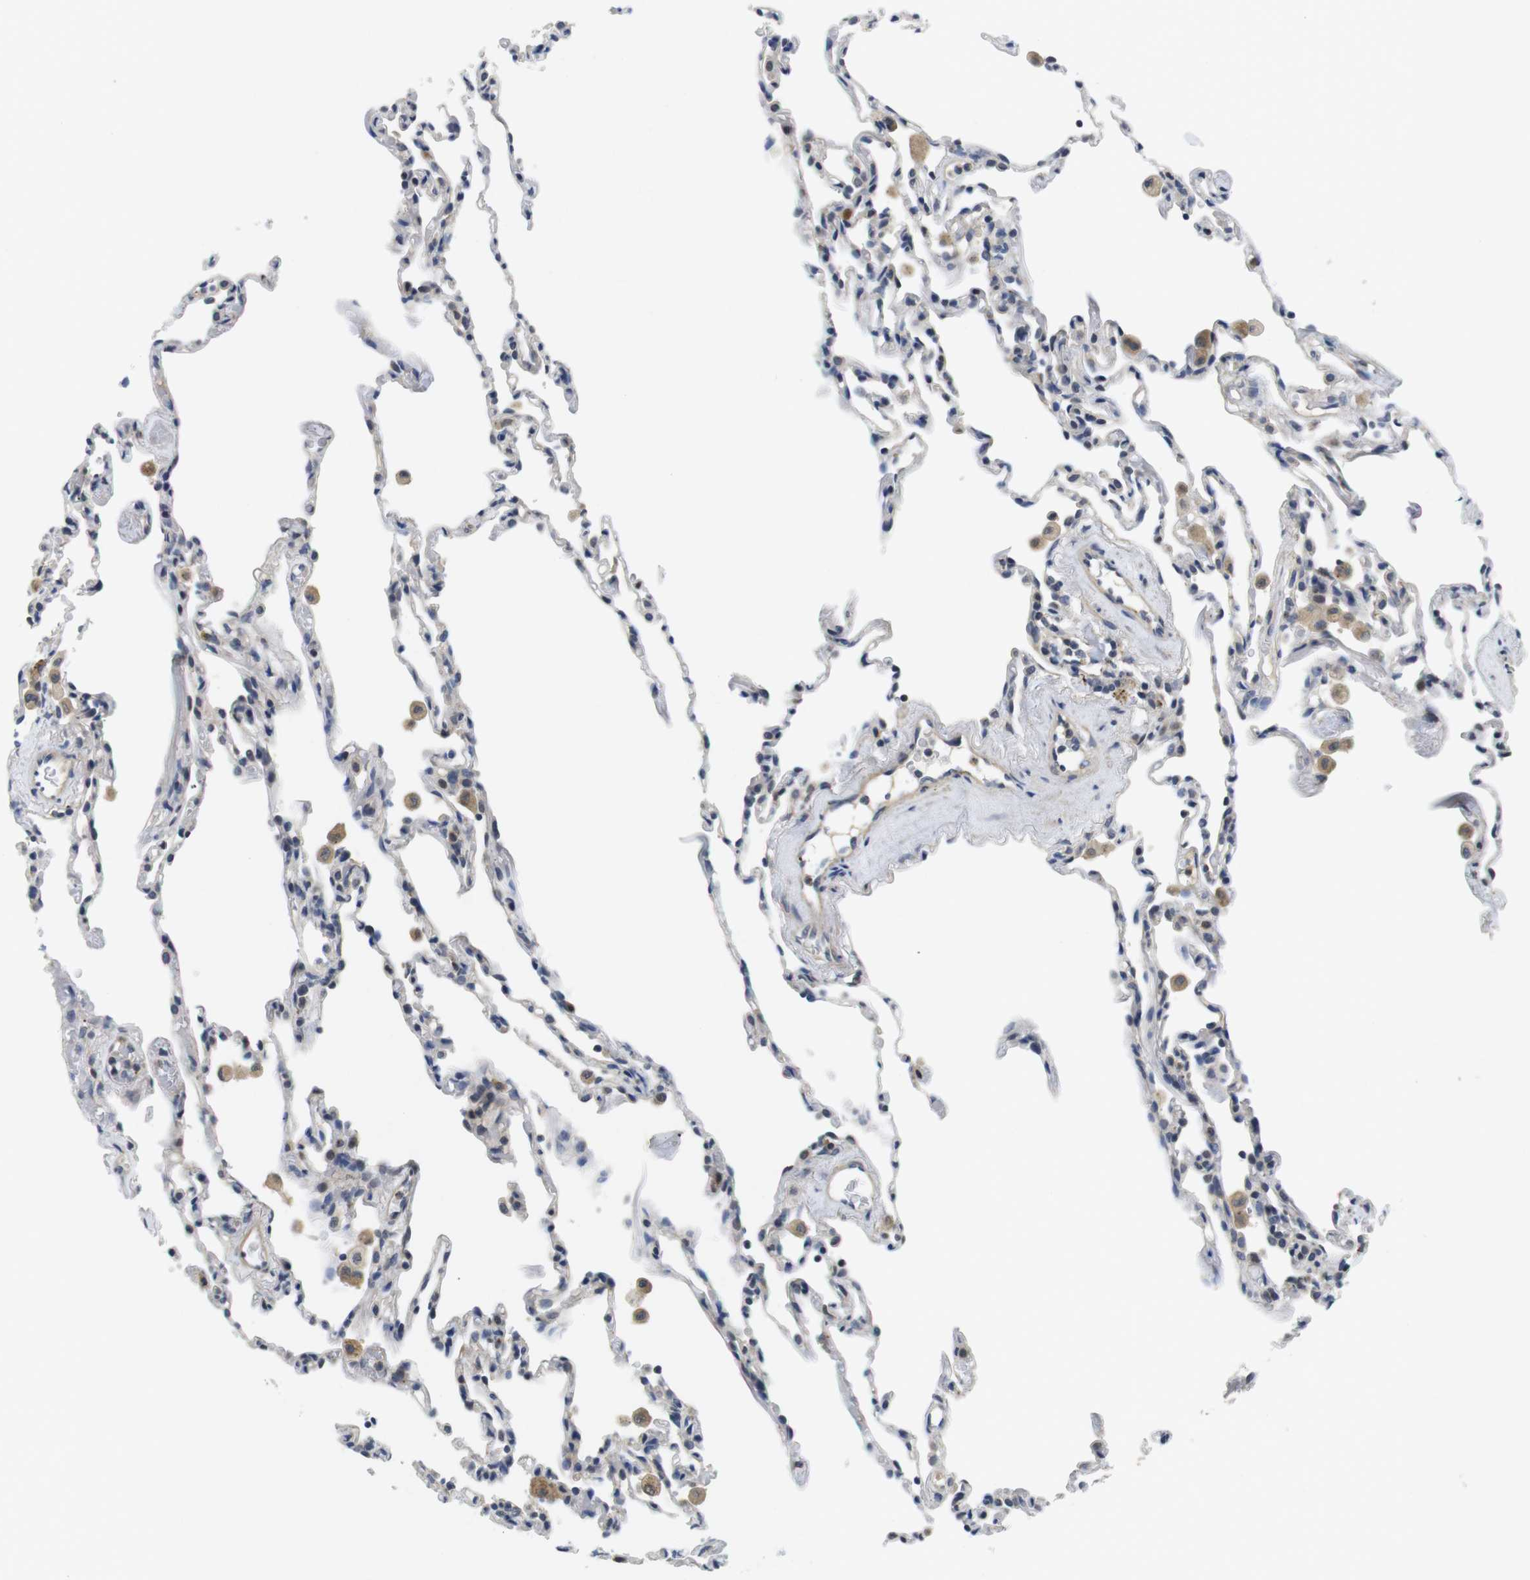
{"staining": {"intensity": "weak", "quantity": "<25%", "location": "nuclear"}, "tissue": "lung", "cell_type": "Alveolar cells", "image_type": "normal", "snomed": [{"axis": "morphology", "description": "Normal tissue, NOS"}, {"axis": "topography", "description": "Lung"}], "caption": "Immunohistochemistry of normal human lung shows no positivity in alveolar cells.", "gene": "FNTA", "patient": {"sex": "male", "age": 59}}